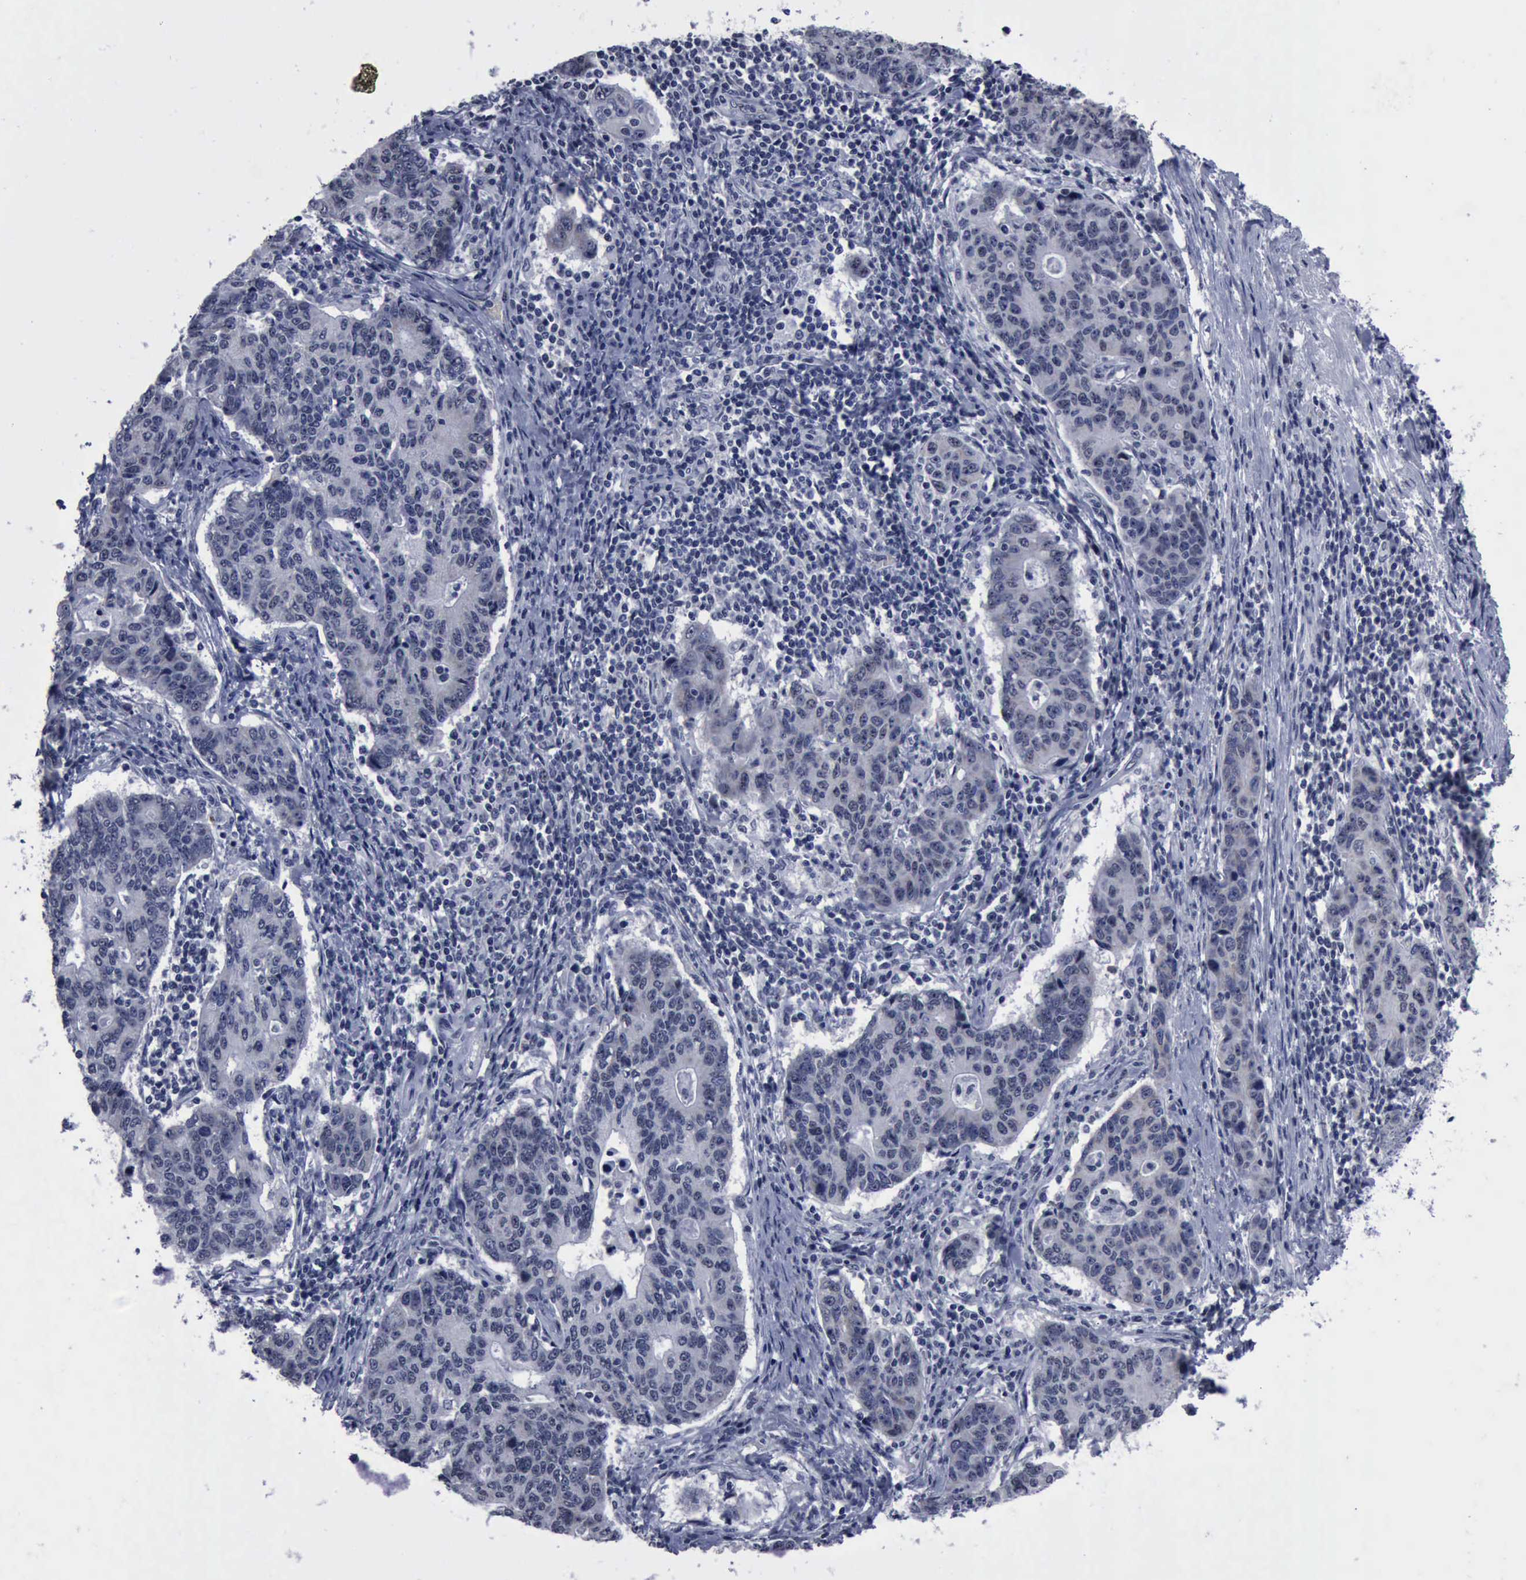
{"staining": {"intensity": "negative", "quantity": "none", "location": "none"}, "tissue": "stomach cancer", "cell_type": "Tumor cells", "image_type": "cancer", "snomed": [{"axis": "morphology", "description": "Adenocarcinoma, NOS"}, {"axis": "topography", "description": "Esophagus"}, {"axis": "topography", "description": "Stomach"}], "caption": "Tumor cells are negative for brown protein staining in stomach cancer.", "gene": "BRD1", "patient": {"sex": "male", "age": 74}}